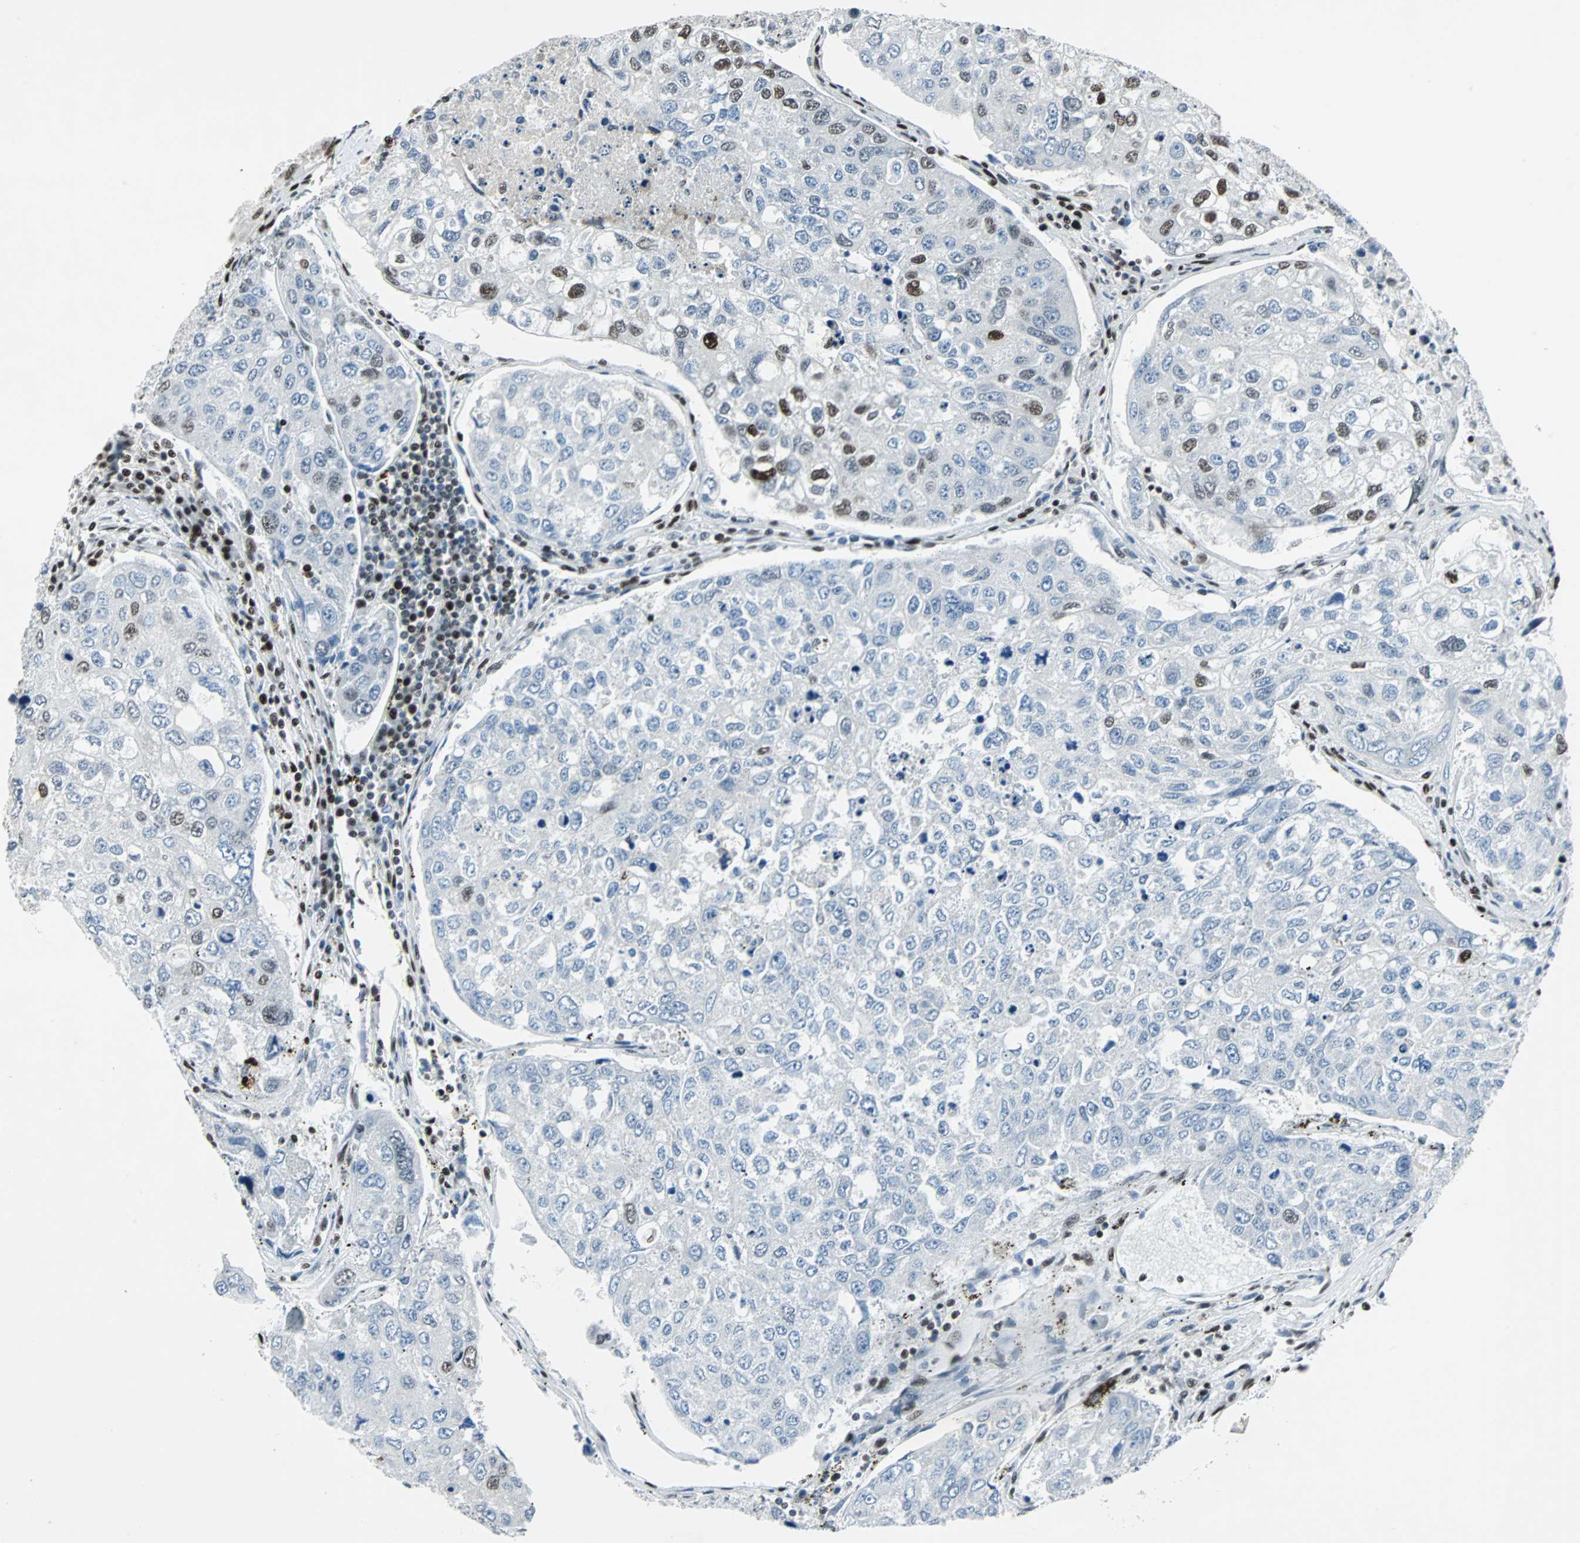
{"staining": {"intensity": "moderate", "quantity": "25%-75%", "location": "nuclear"}, "tissue": "urothelial cancer", "cell_type": "Tumor cells", "image_type": "cancer", "snomed": [{"axis": "morphology", "description": "Urothelial carcinoma, High grade"}, {"axis": "topography", "description": "Lymph node"}, {"axis": "topography", "description": "Urinary bladder"}], "caption": "This micrograph reveals IHC staining of urothelial carcinoma (high-grade), with medium moderate nuclear expression in about 25%-75% of tumor cells.", "gene": "MEF2D", "patient": {"sex": "male", "age": 51}}